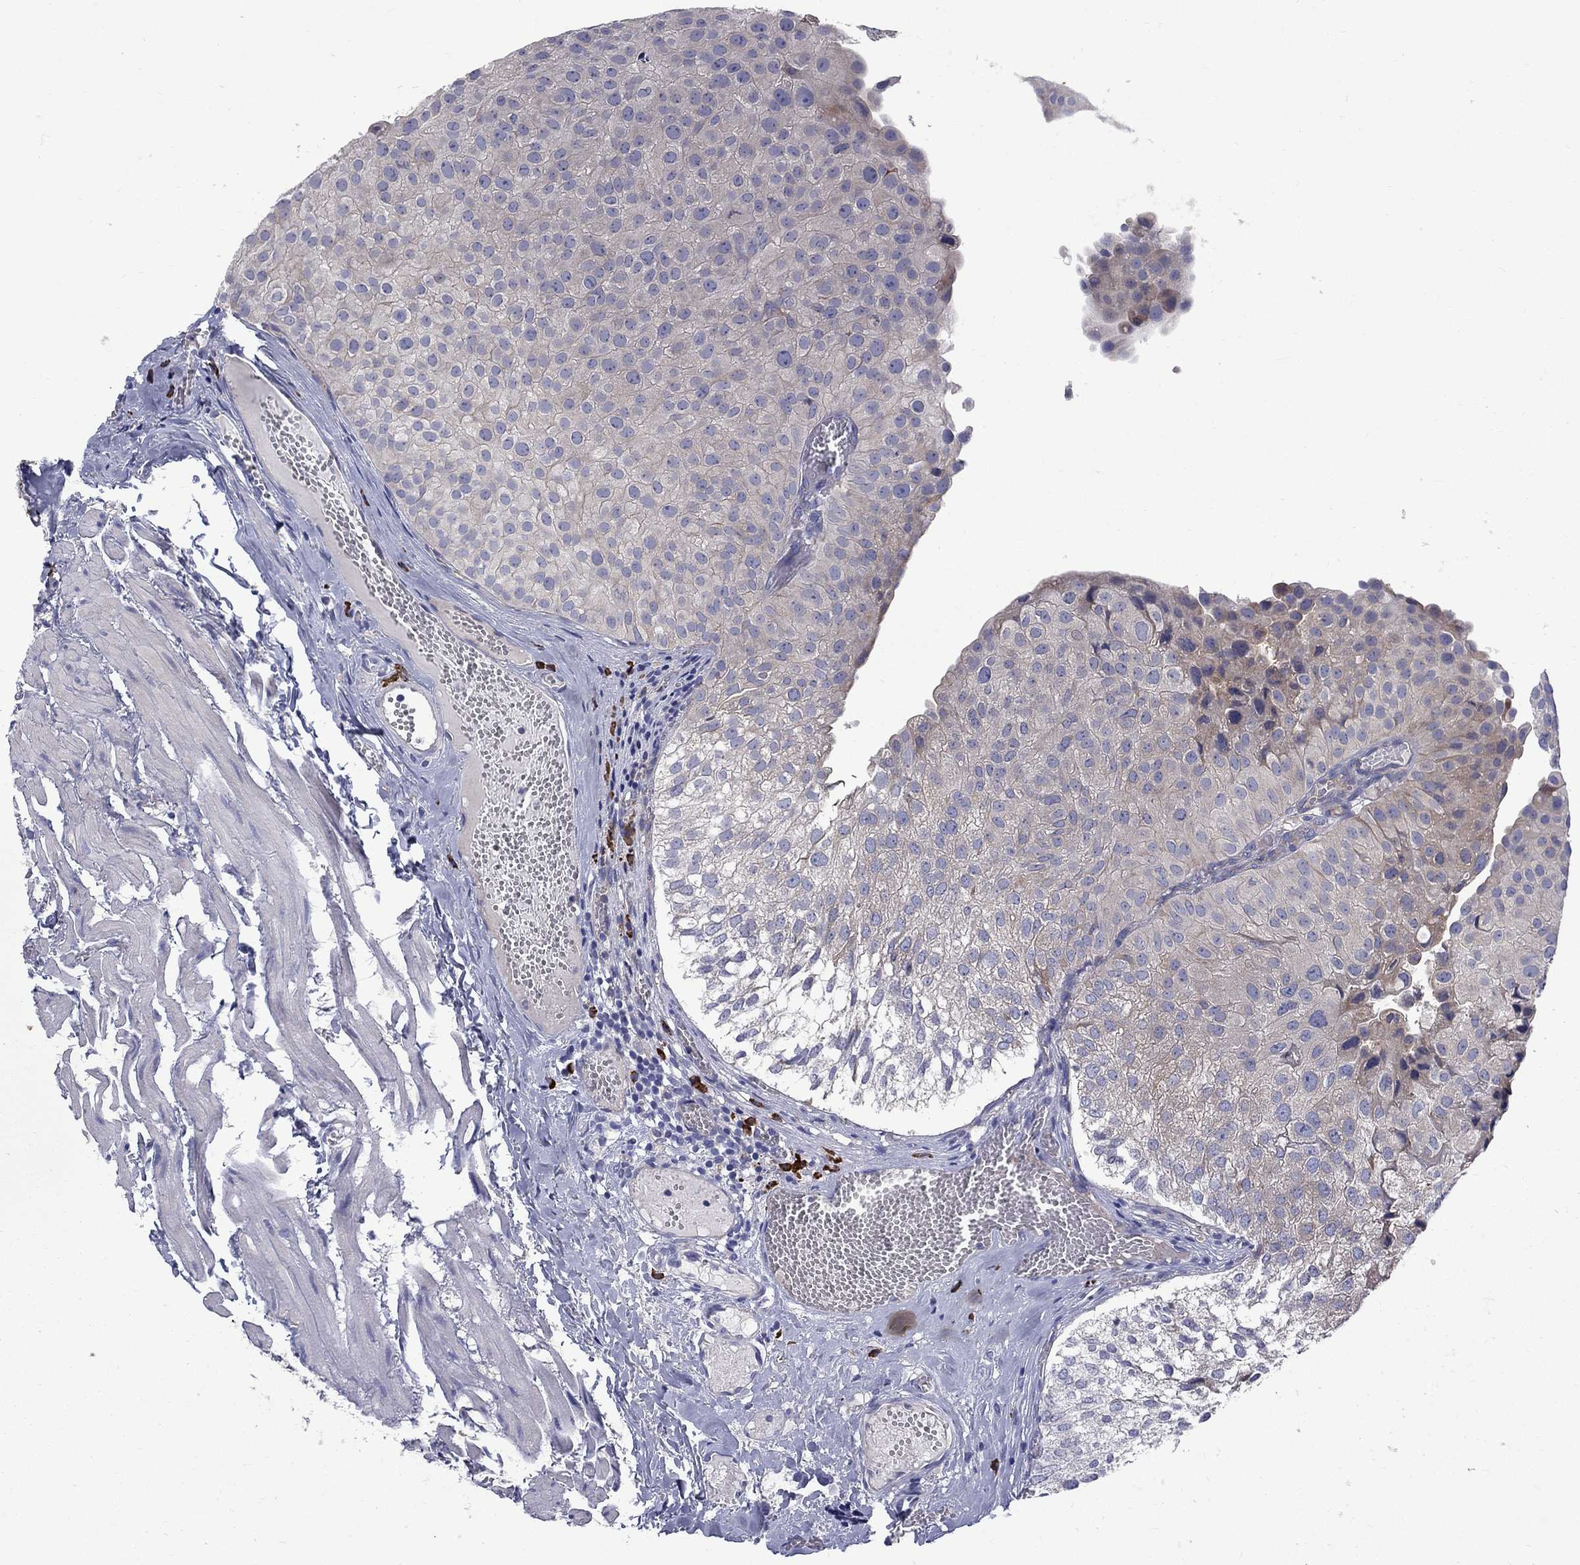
{"staining": {"intensity": "weak", "quantity": "<25%", "location": "cytoplasmic/membranous"}, "tissue": "urothelial cancer", "cell_type": "Tumor cells", "image_type": "cancer", "snomed": [{"axis": "morphology", "description": "Urothelial carcinoma, Low grade"}, {"axis": "topography", "description": "Urinary bladder"}], "caption": "Immunohistochemistry micrograph of low-grade urothelial carcinoma stained for a protein (brown), which exhibits no expression in tumor cells.", "gene": "ASNS", "patient": {"sex": "female", "age": 78}}